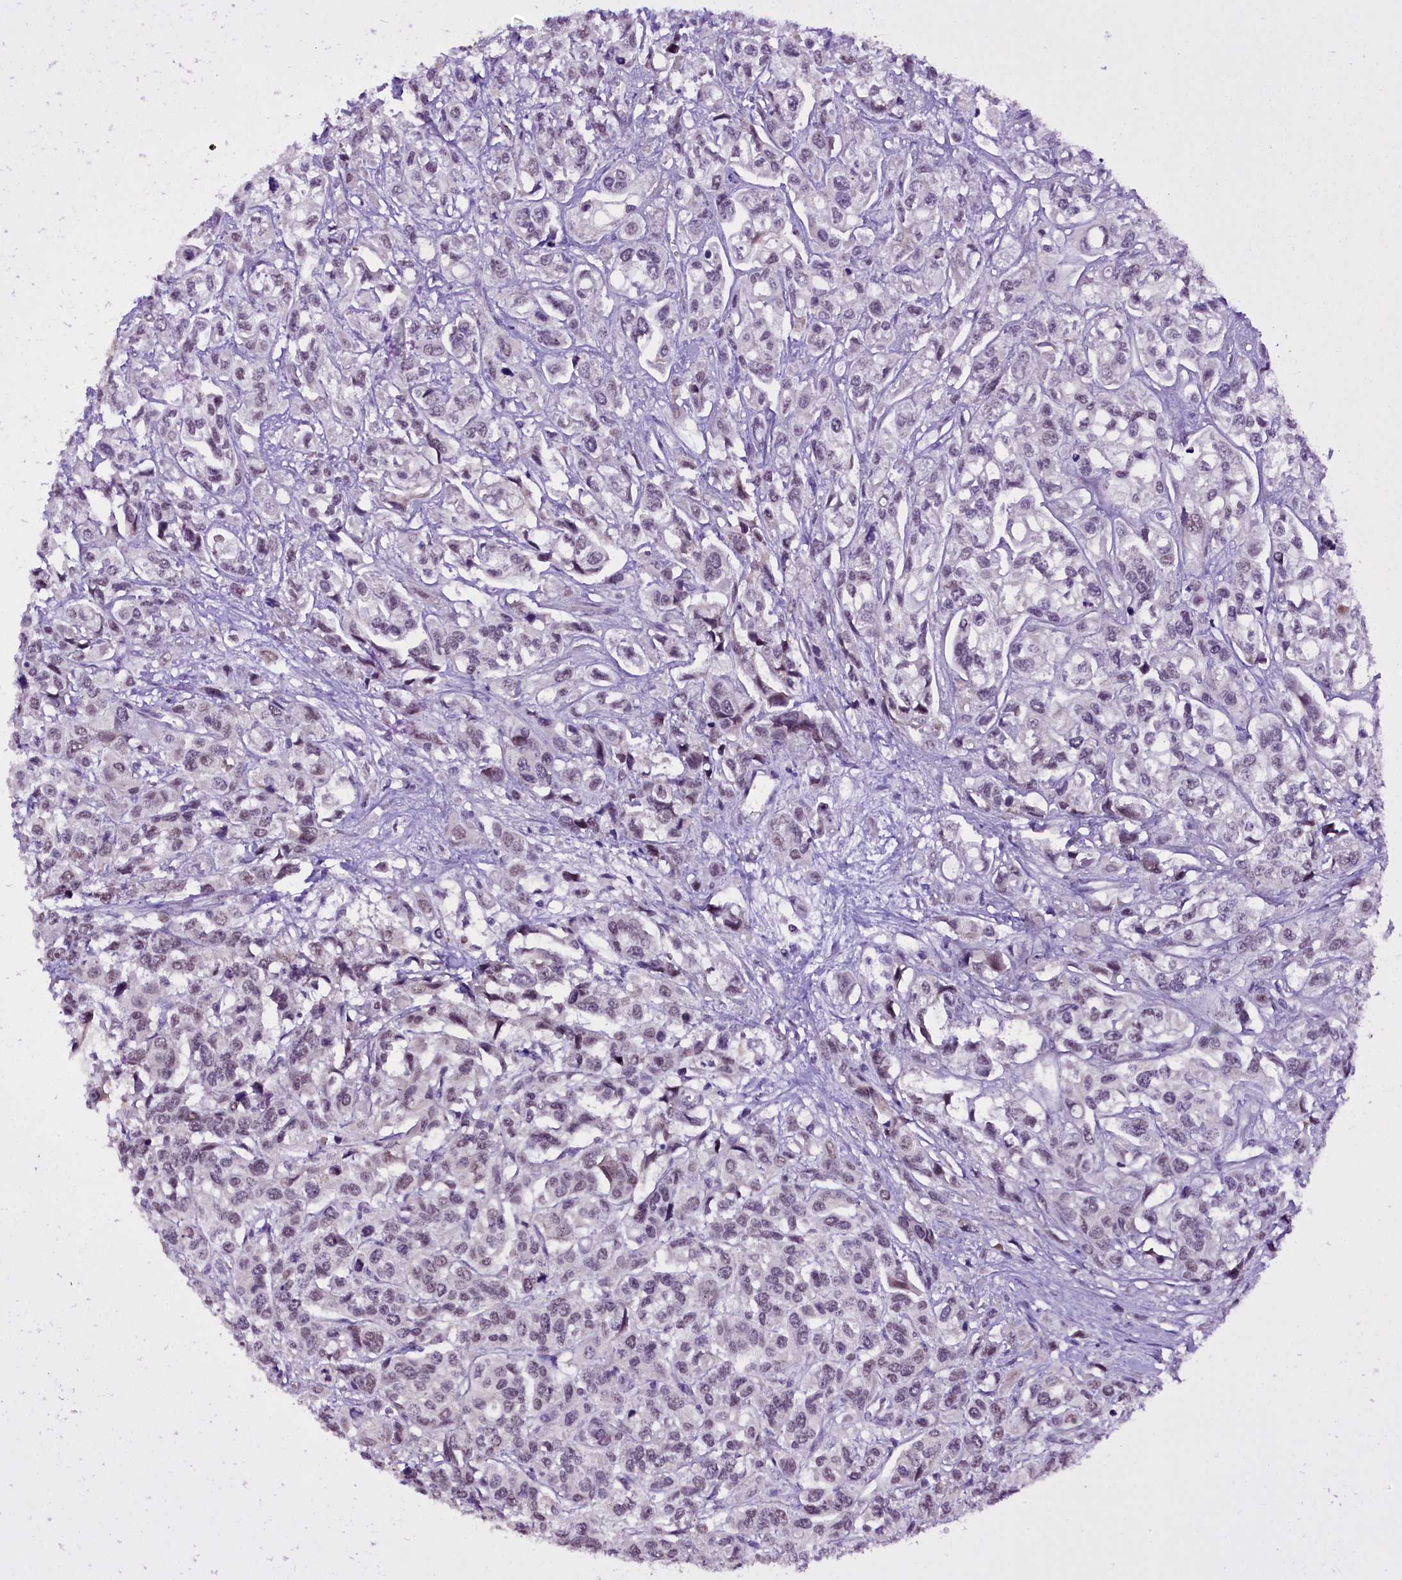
{"staining": {"intensity": "weak", "quantity": "<25%", "location": "nuclear"}, "tissue": "urothelial cancer", "cell_type": "Tumor cells", "image_type": "cancer", "snomed": [{"axis": "morphology", "description": "Urothelial carcinoma, High grade"}, {"axis": "topography", "description": "Urinary bladder"}], "caption": "Immunohistochemical staining of urothelial cancer shows no significant expression in tumor cells.", "gene": "RPUSD2", "patient": {"sex": "male", "age": 67}}